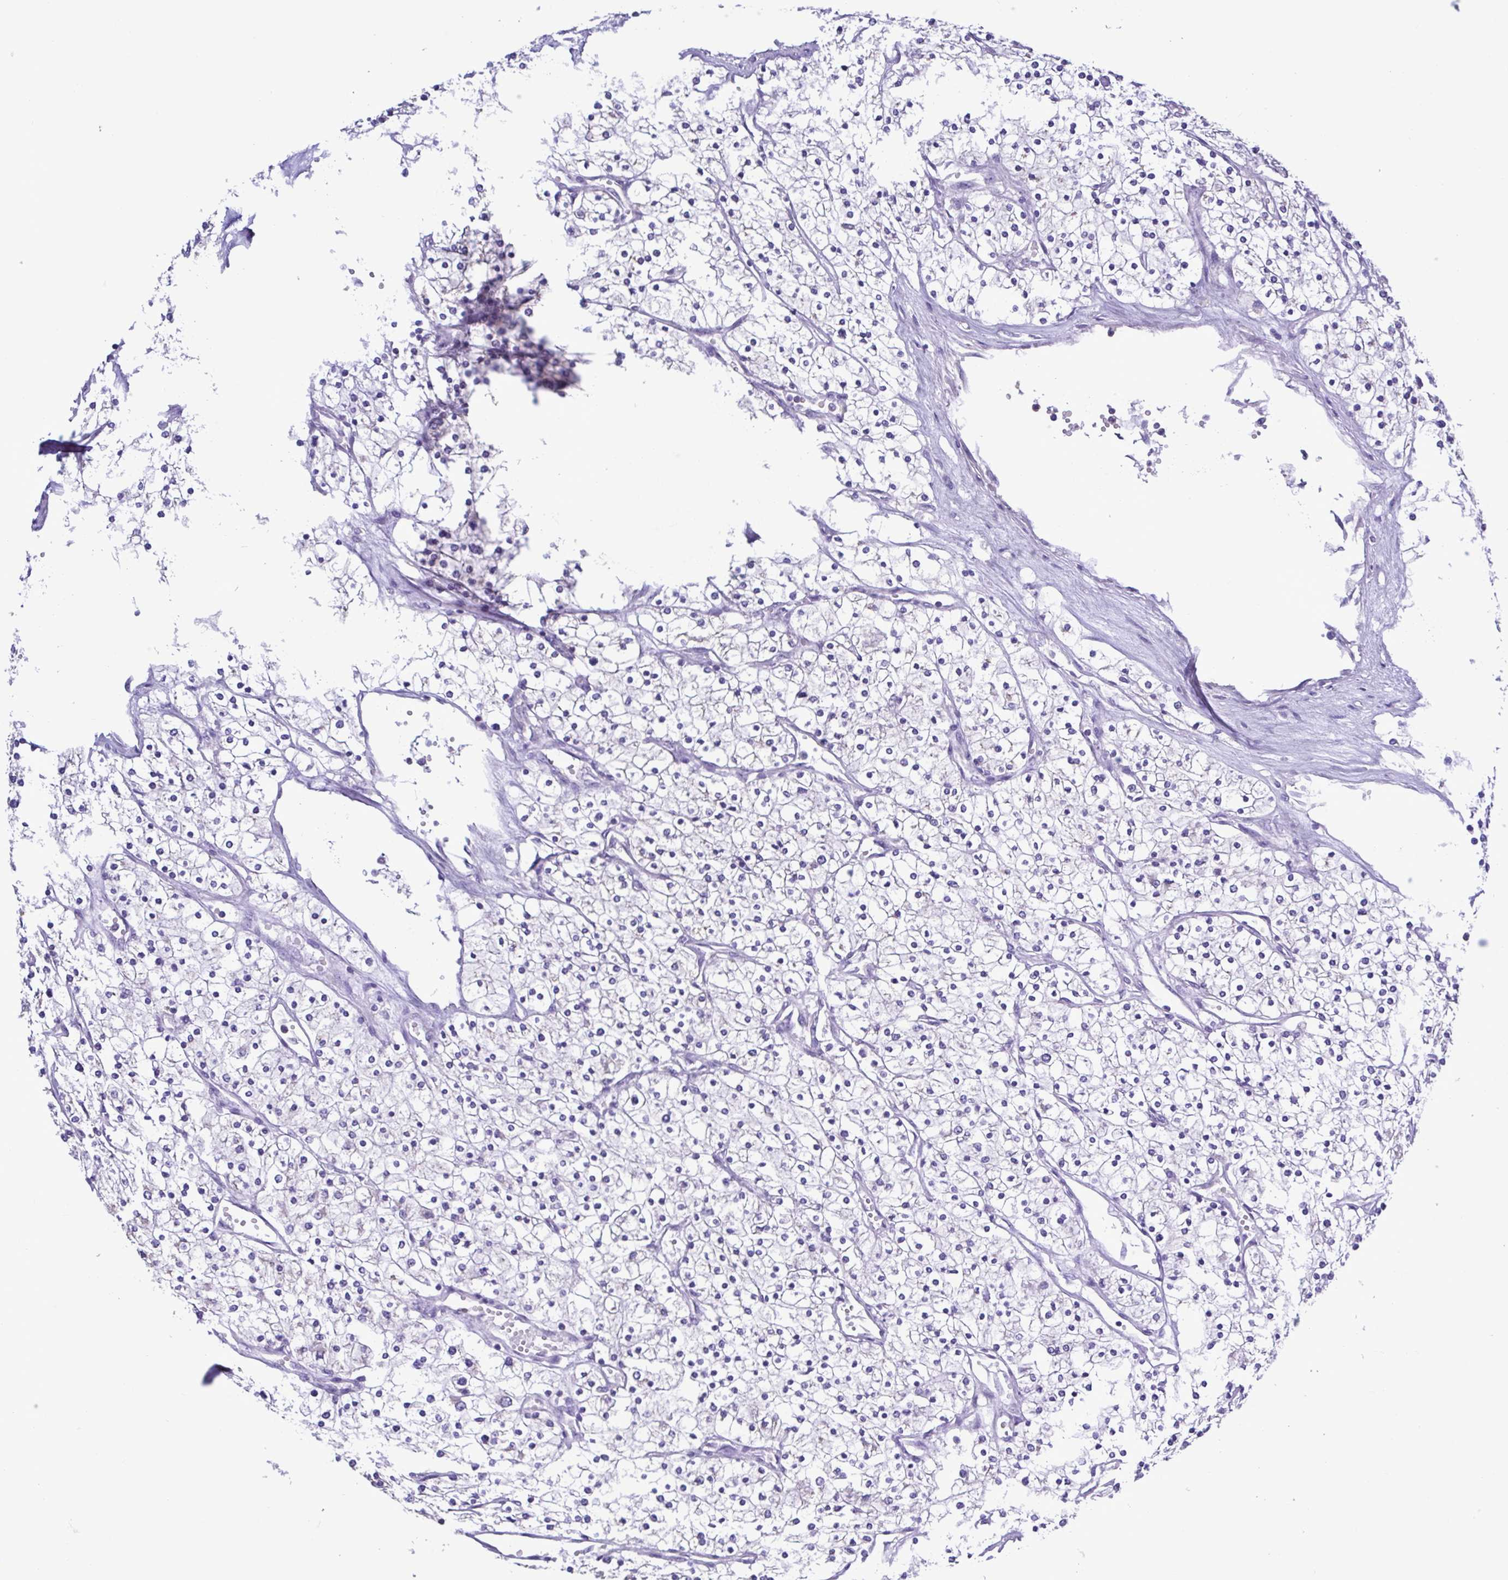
{"staining": {"intensity": "negative", "quantity": "none", "location": "none"}, "tissue": "renal cancer", "cell_type": "Tumor cells", "image_type": "cancer", "snomed": [{"axis": "morphology", "description": "Adenocarcinoma, NOS"}, {"axis": "topography", "description": "Kidney"}], "caption": "Immunohistochemical staining of renal adenocarcinoma demonstrates no significant staining in tumor cells.", "gene": "PLA2G4E", "patient": {"sex": "male", "age": 80}}